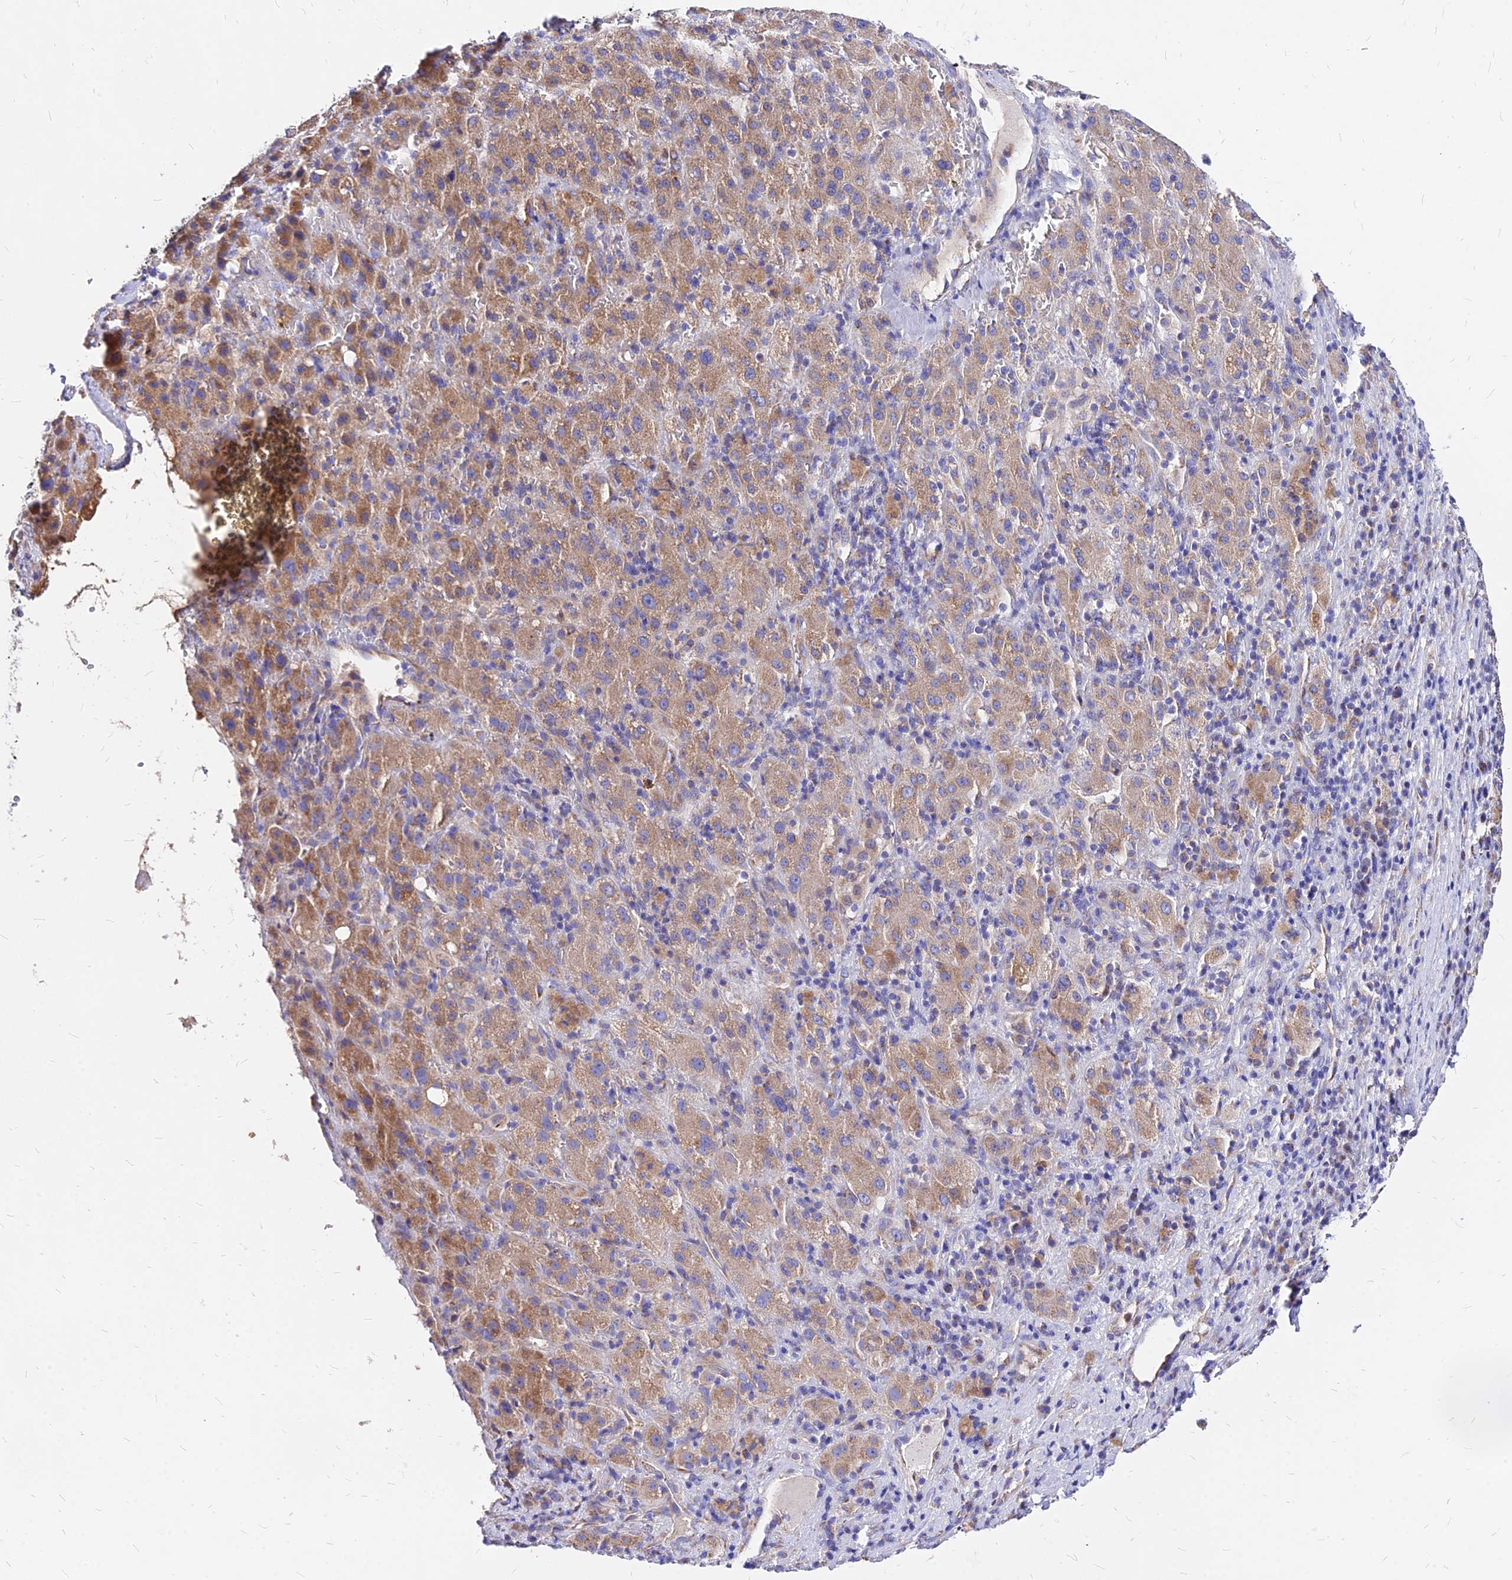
{"staining": {"intensity": "moderate", "quantity": ">75%", "location": "cytoplasmic/membranous"}, "tissue": "liver cancer", "cell_type": "Tumor cells", "image_type": "cancer", "snomed": [{"axis": "morphology", "description": "Carcinoma, Hepatocellular, NOS"}, {"axis": "topography", "description": "Liver"}], "caption": "A histopathology image showing moderate cytoplasmic/membranous expression in about >75% of tumor cells in hepatocellular carcinoma (liver), as visualized by brown immunohistochemical staining.", "gene": "MRPL3", "patient": {"sex": "female", "age": 58}}